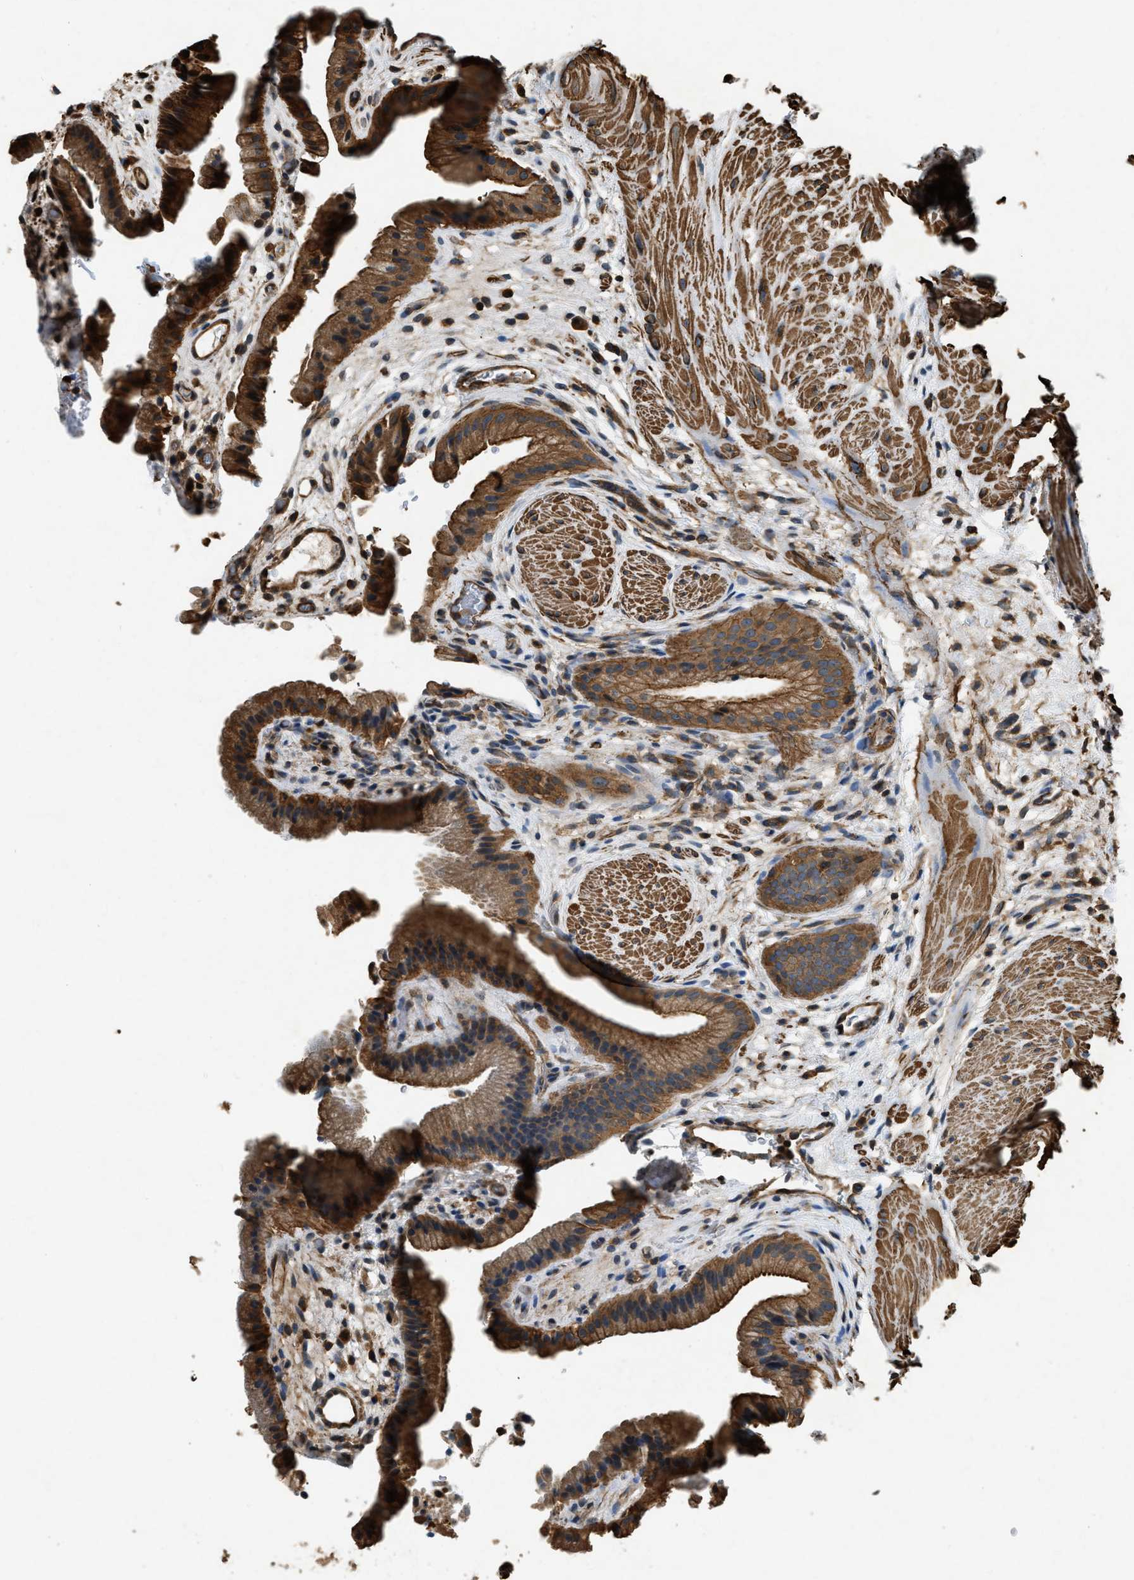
{"staining": {"intensity": "strong", "quantity": ">75%", "location": "cytoplasmic/membranous"}, "tissue": "gallbladder", "cell_type": "Glandular cells", "image_type": "normal", "snomed": [{"axis": "morphology", "description": "Normal tissue, NOS"}, {"axis": "topography", "description": "Gallbladder"}], "caption": "Unremarkable gallbladder displays strong cytoplasmic/membranous staining in about >75% of glandular cells The protein of interest is shown in brown color, while the nuclei are stained blue..", "gene": "YARS1", "patient": {"sex": "male", "age": 49}}